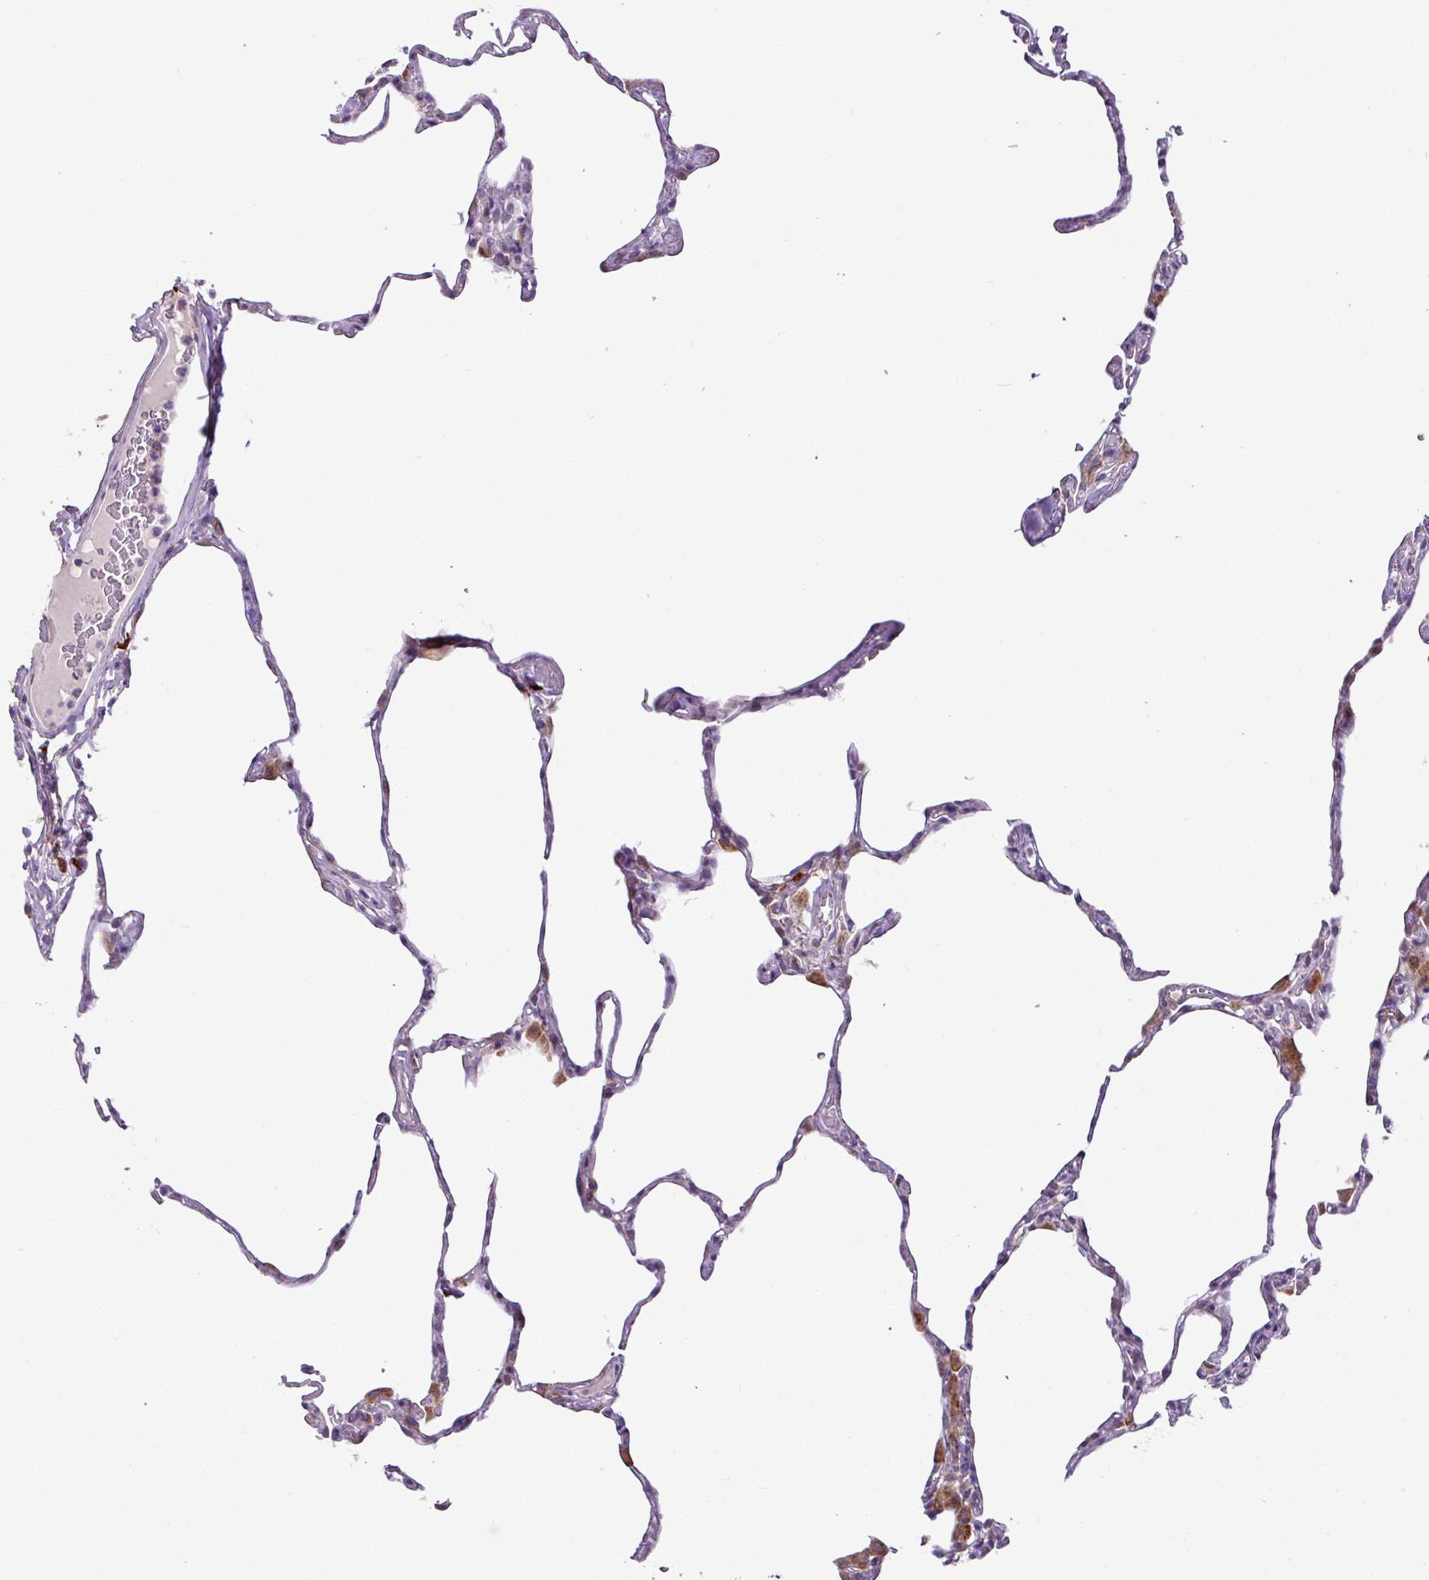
{"staining": {"intensity": "moderate", "quantity": "25%-75%", "location": "cytoplasmic/membranous"}, "tissue": "lung", "cell_type": "Alveolar cells", "image_type": "normal", "snomed": [{"axis": "morphology", "description": "Normal tissue, NOS"}, {"axis": "topography", "description": "Lung"}], "caption": "This photomicrograph shows IHC staining of benign human lung, with medium moderate cytoplasmic/membranous positivity in about 25%-75% of alveolar cells.", "gene": "RGS21", "patient": {"sex": "male", "age": 65}}